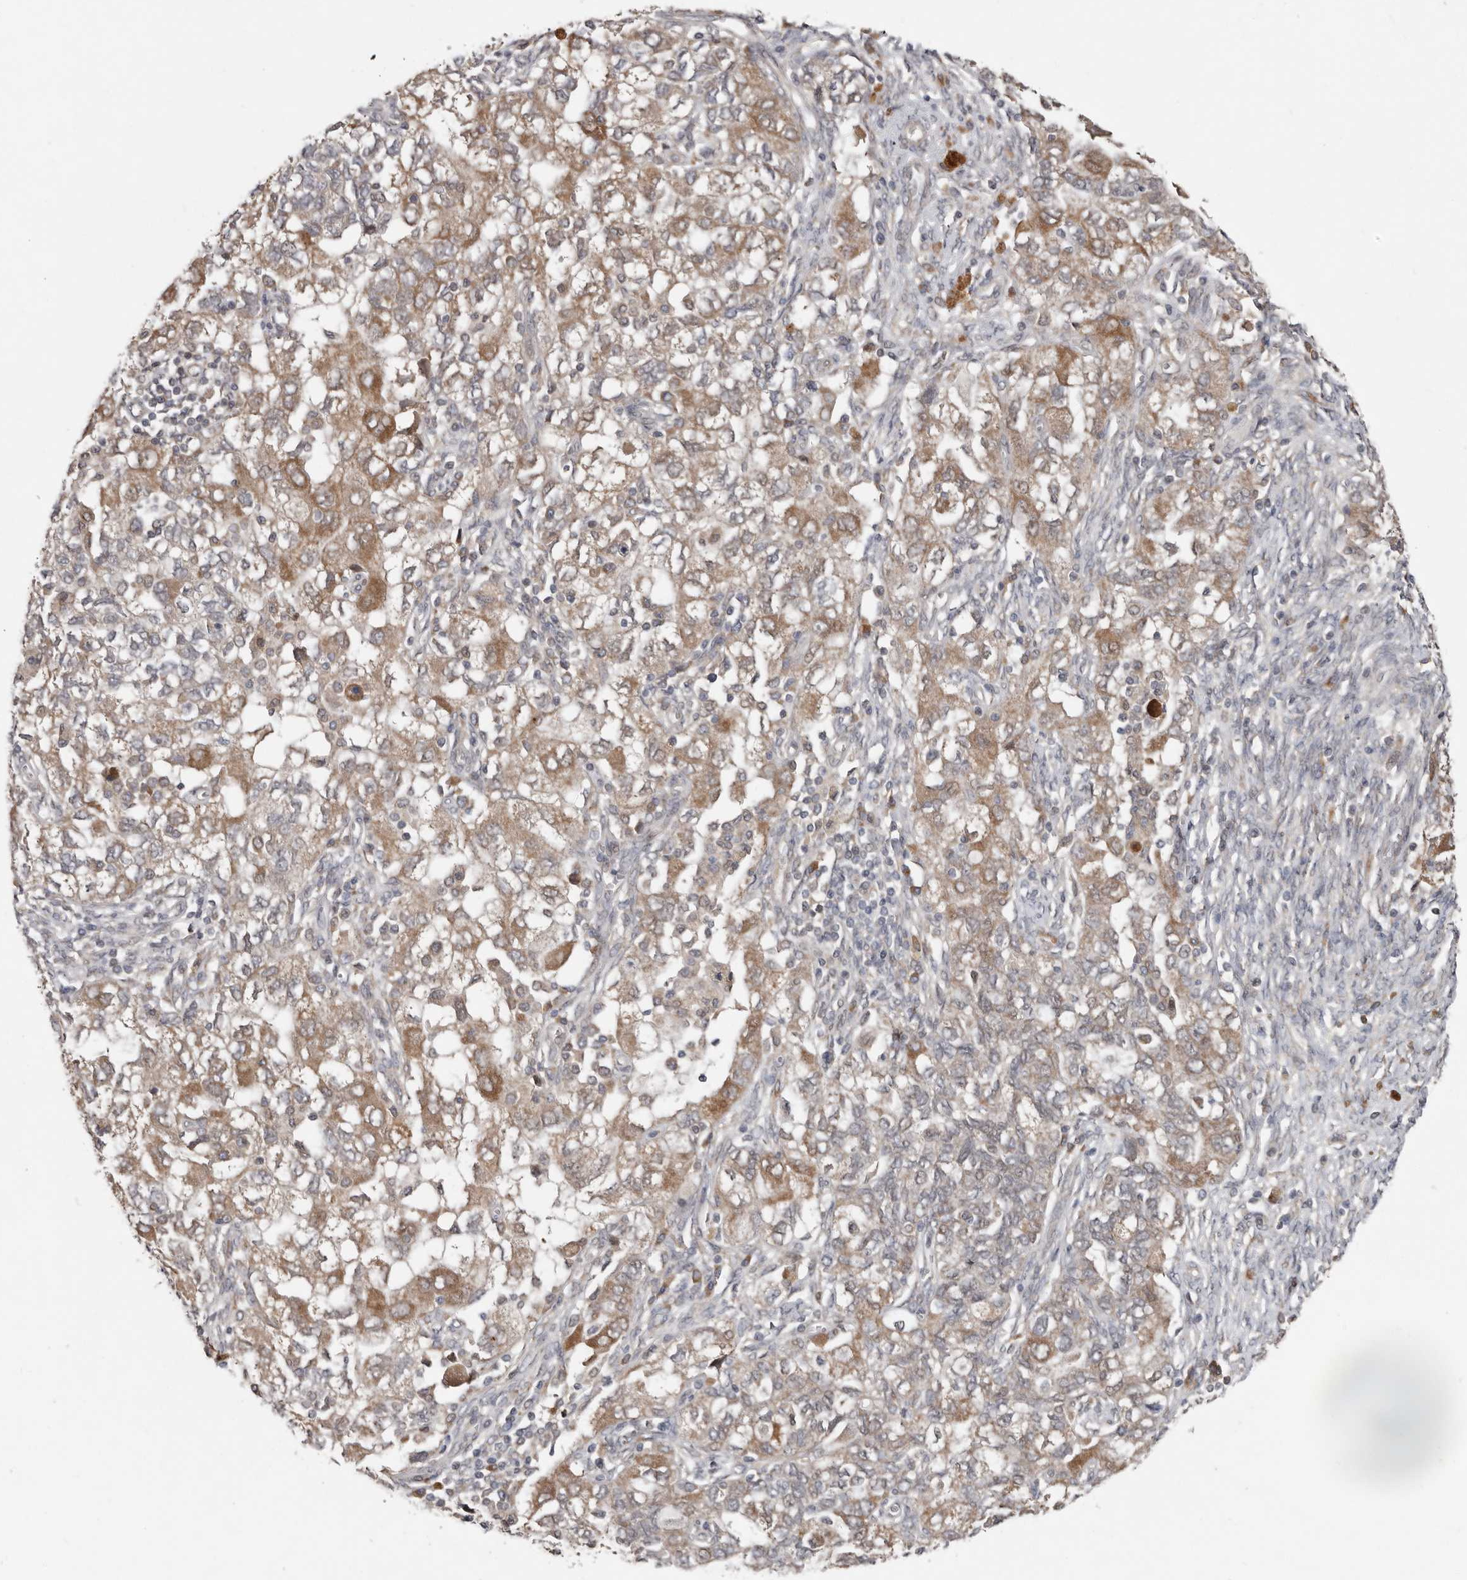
{"staining": {"intensity": "weak", "quantity": ">75%", "location": "cytoplasmic/membranous"}, "tissue": "ovarian cancer", "cell_type": "Tumor cells", "image_type": "cancer", "snomed": [{"axis": "morphology", "description": "Carcinoma, NOS"}, {"axis": "morphology", "description": "Cystadenocarcinoma, serous, NOS"}, {"axis": "topography", "description": "Ovary"}], "caption": "Human ovarian serous cystadenocarcinoma stained with a protein marker demonstrates weak staining in tumor cells.", "gene": "CHML", "patient": {"sex": "female", "age": 69}}